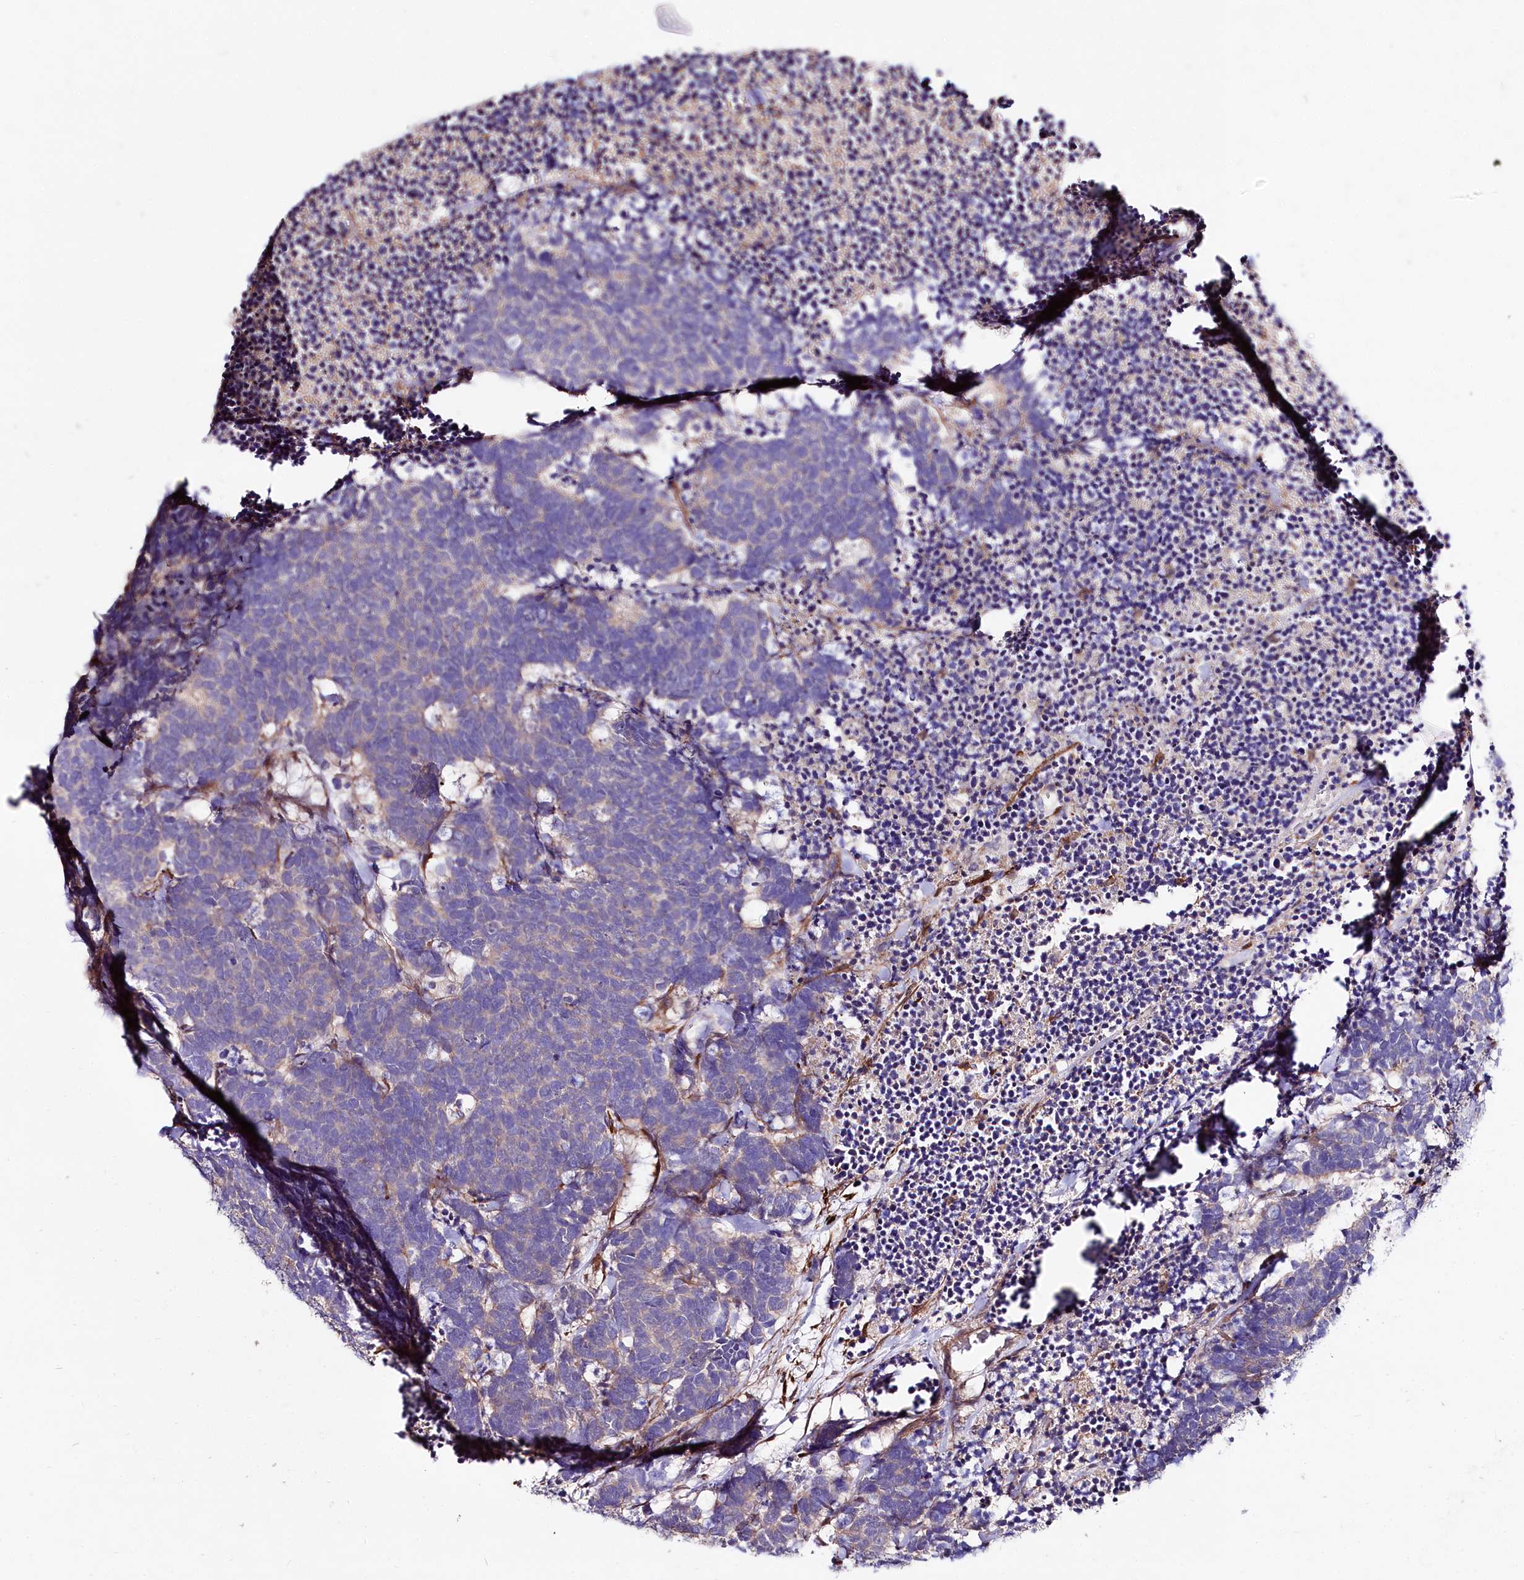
{"staining": {"intensity": "negative", "quantity": "none", "location": "none"}, "tissue": "carcinoid", "cell_type": "Tumor cells", "image_type": "cancer", "snomed": [{"axis": "morphology", "description": "Carcinoma, NOS"}, {"axis": "morphology", "description": "Carcinoid, malignant, NOS"}, {"axis": "topography", "description": "Urinary bladder"}], "caption": "Immunohistochemical staining of human carcinoid exhibits no significant staining in tumor cells.", "gene": "FCHSD2", "patient": {"sex": "male", "age": 57}}